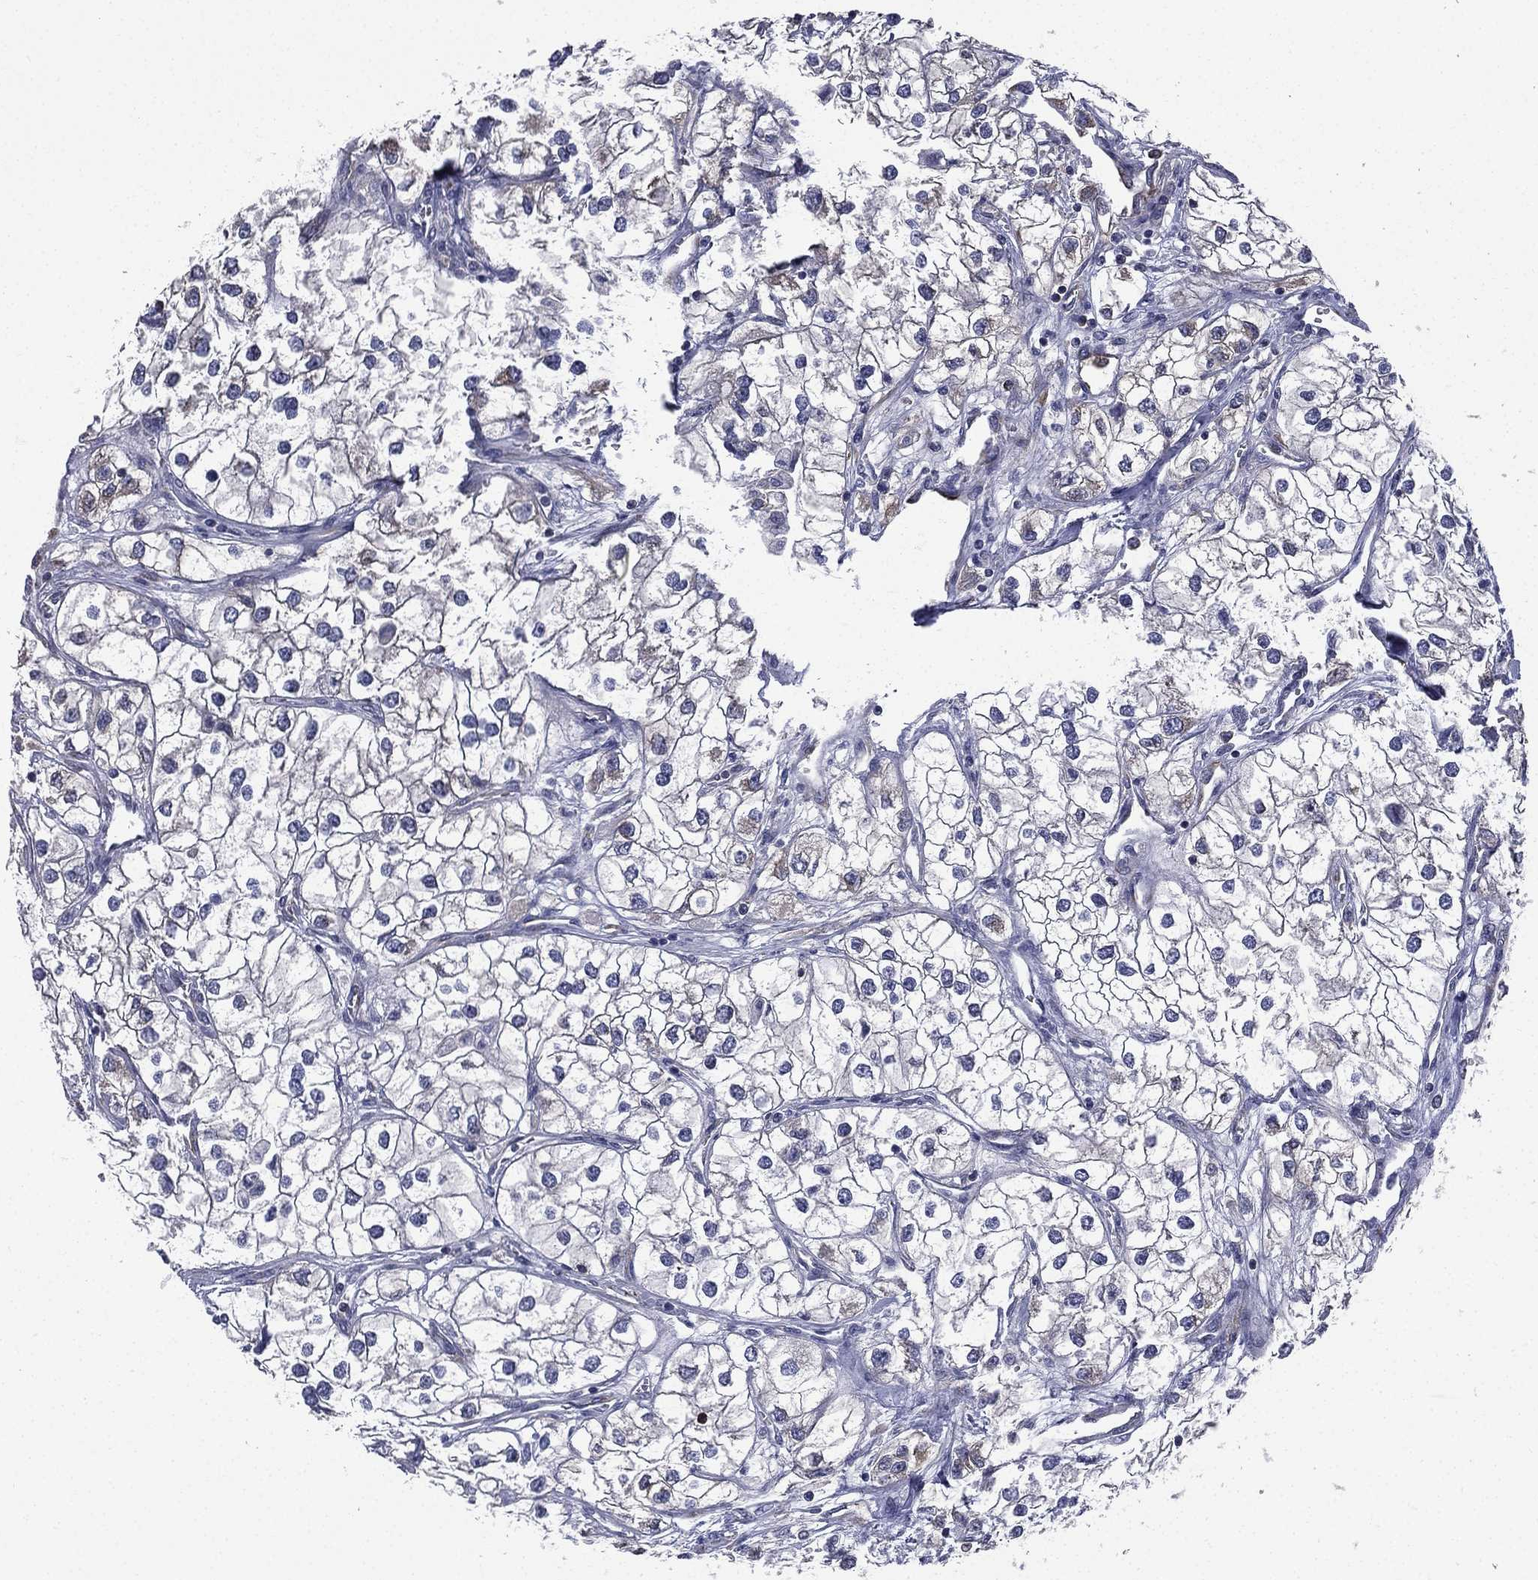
{"staining": {"intensity": "negative", "quantity": "none", "location": "none"}, "tissue": "renal cancer", "cell_type": "Tumor cells", "image_type": "cancer", "snomed": [{"axis": "morphology", "description": "Adenocarcinoma, NOS"}, {"axis": "topography", "description": "Kidney"}], "caption": "This is a image of immunohistochemistry (IHC) staining of renal cancer (adenocarcinoma), which shows no expression in tumor cells.", "gene": "FARSA", "patient": {"sex": "male", "age": 59}}